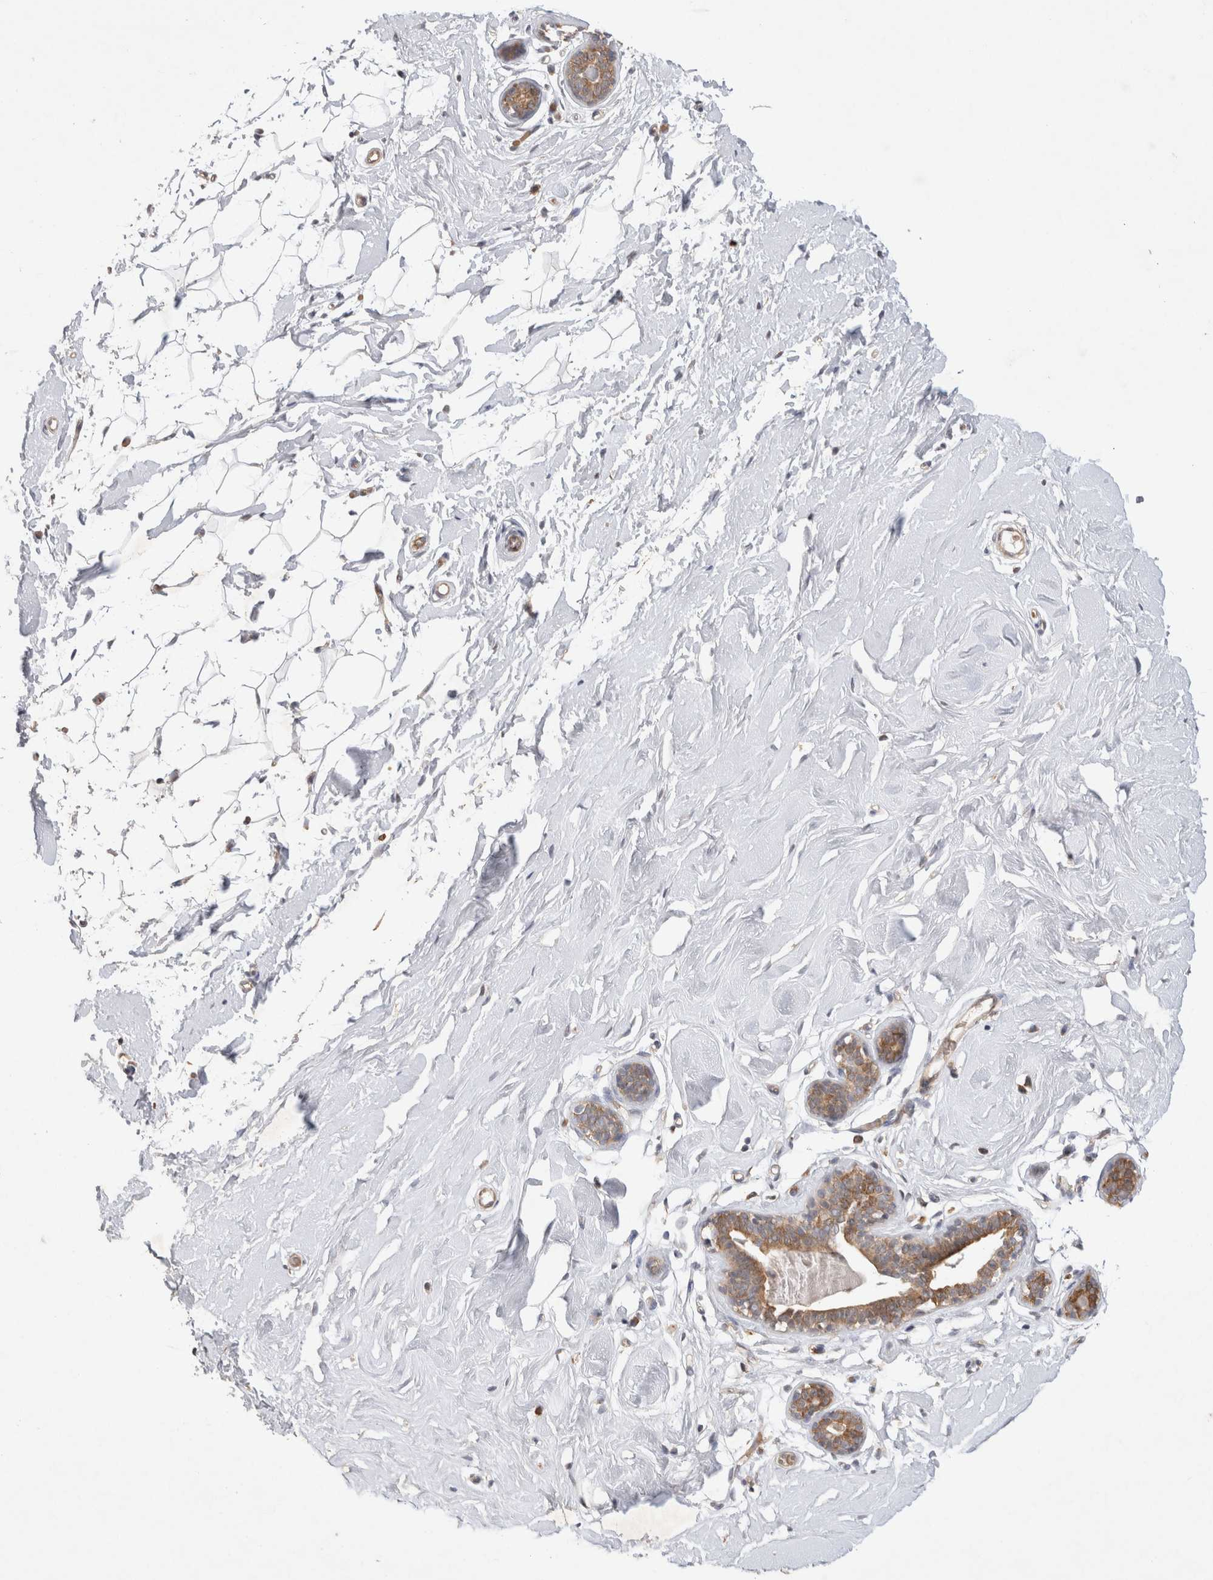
{"staining": {"intensity": "negative", "quantity": "none", "location": "none"}, "tissue": "breast", "cell_type": "Adipocytes", "image_type": "normal", "snomed": [{"axis": "morphology", "description": "Normal tissue, NOS"}, {"axis": "topography", "description": "Breast"}], "caption": "The image demonstrates no significant expression in adipocytes of breast.", "gene": "EIF3E", "patient": {"sex": "female", "age": 23}}